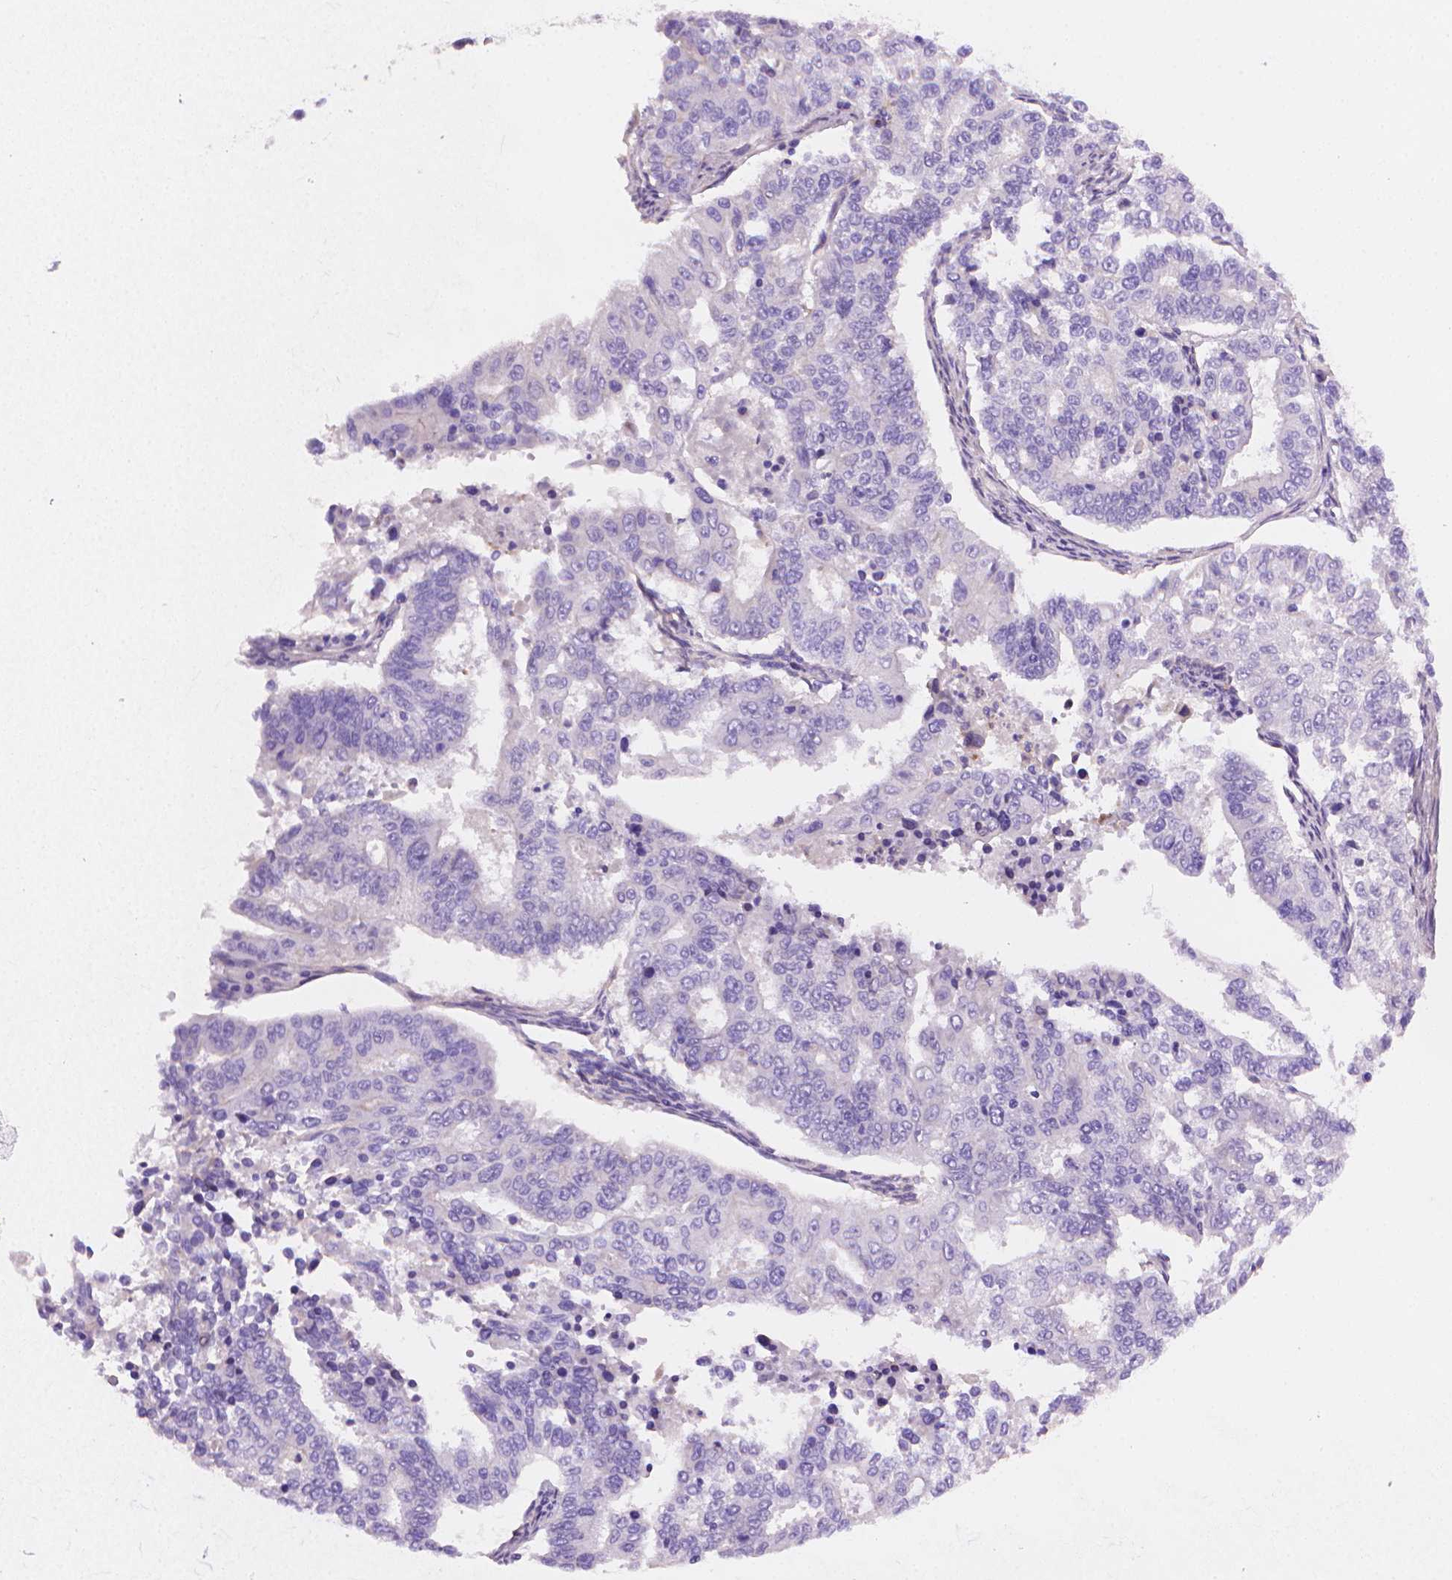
{"staining": {"intensity": "negative", "quantity": "none", "location": "none"}, "tissue": "endometrial cancer", "cell_type": "Tumor cells", "image_type": "cancer", "snomed": [{"axis": "morphology", "description": "Adenocarcinoma, NOS"}, {"axis": "topography", "description": "Uterus"}], "caption": "This is a histopathology image of immunohistochemistry staining of endometrial cancer, which shows no staining in tumor cells. (Stains: DAB immunohistochemistry with hematoxylin counter stain, Microscopy: brightfield microscopy at high magnification).", "gene": "AMMECR1", "patient": {"sex": "female", "age": 59}}